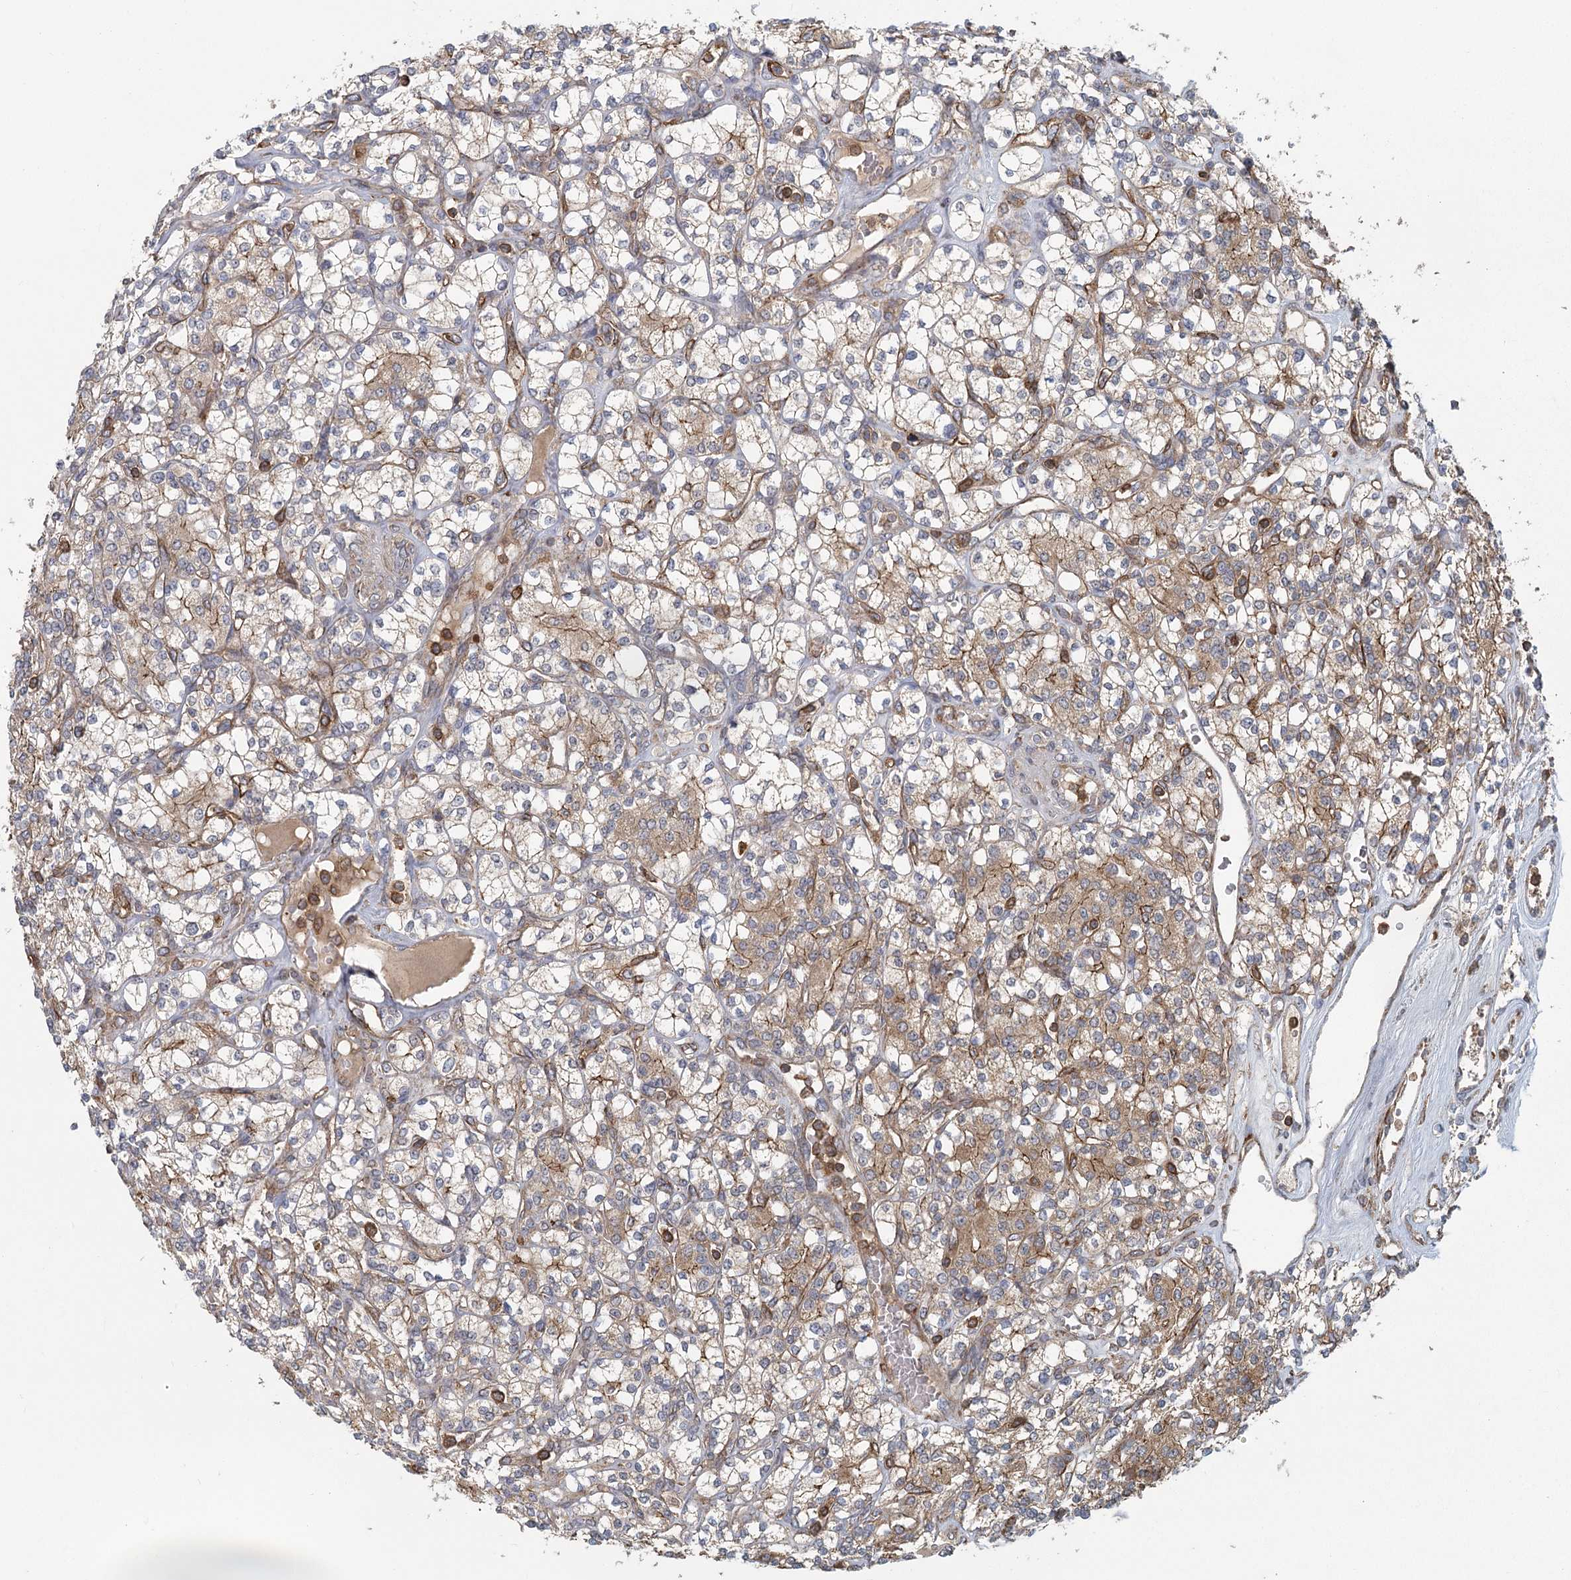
{"staining": {"intensity": "moderate", "quantity": ">75%", "location": "cytoplasmic/membranous"}, "tissue": "renal cancer", "cell_type": "Tumor cells", "image_type": "cancer", "snomed": [{"axis": "morphology", "description": "Adenocarcinoma, NOS"}, {"axis": "topography", "description": "Kidney"}], "caption": "Protein analysis of adenocarcinoma (renal) tissue demonstrates moderate cytoplasmic/membranous positivity in about >75% of tumor cells.", "gene": "PLEKHA7", "patient": {"sex": "male", "age": 77}}